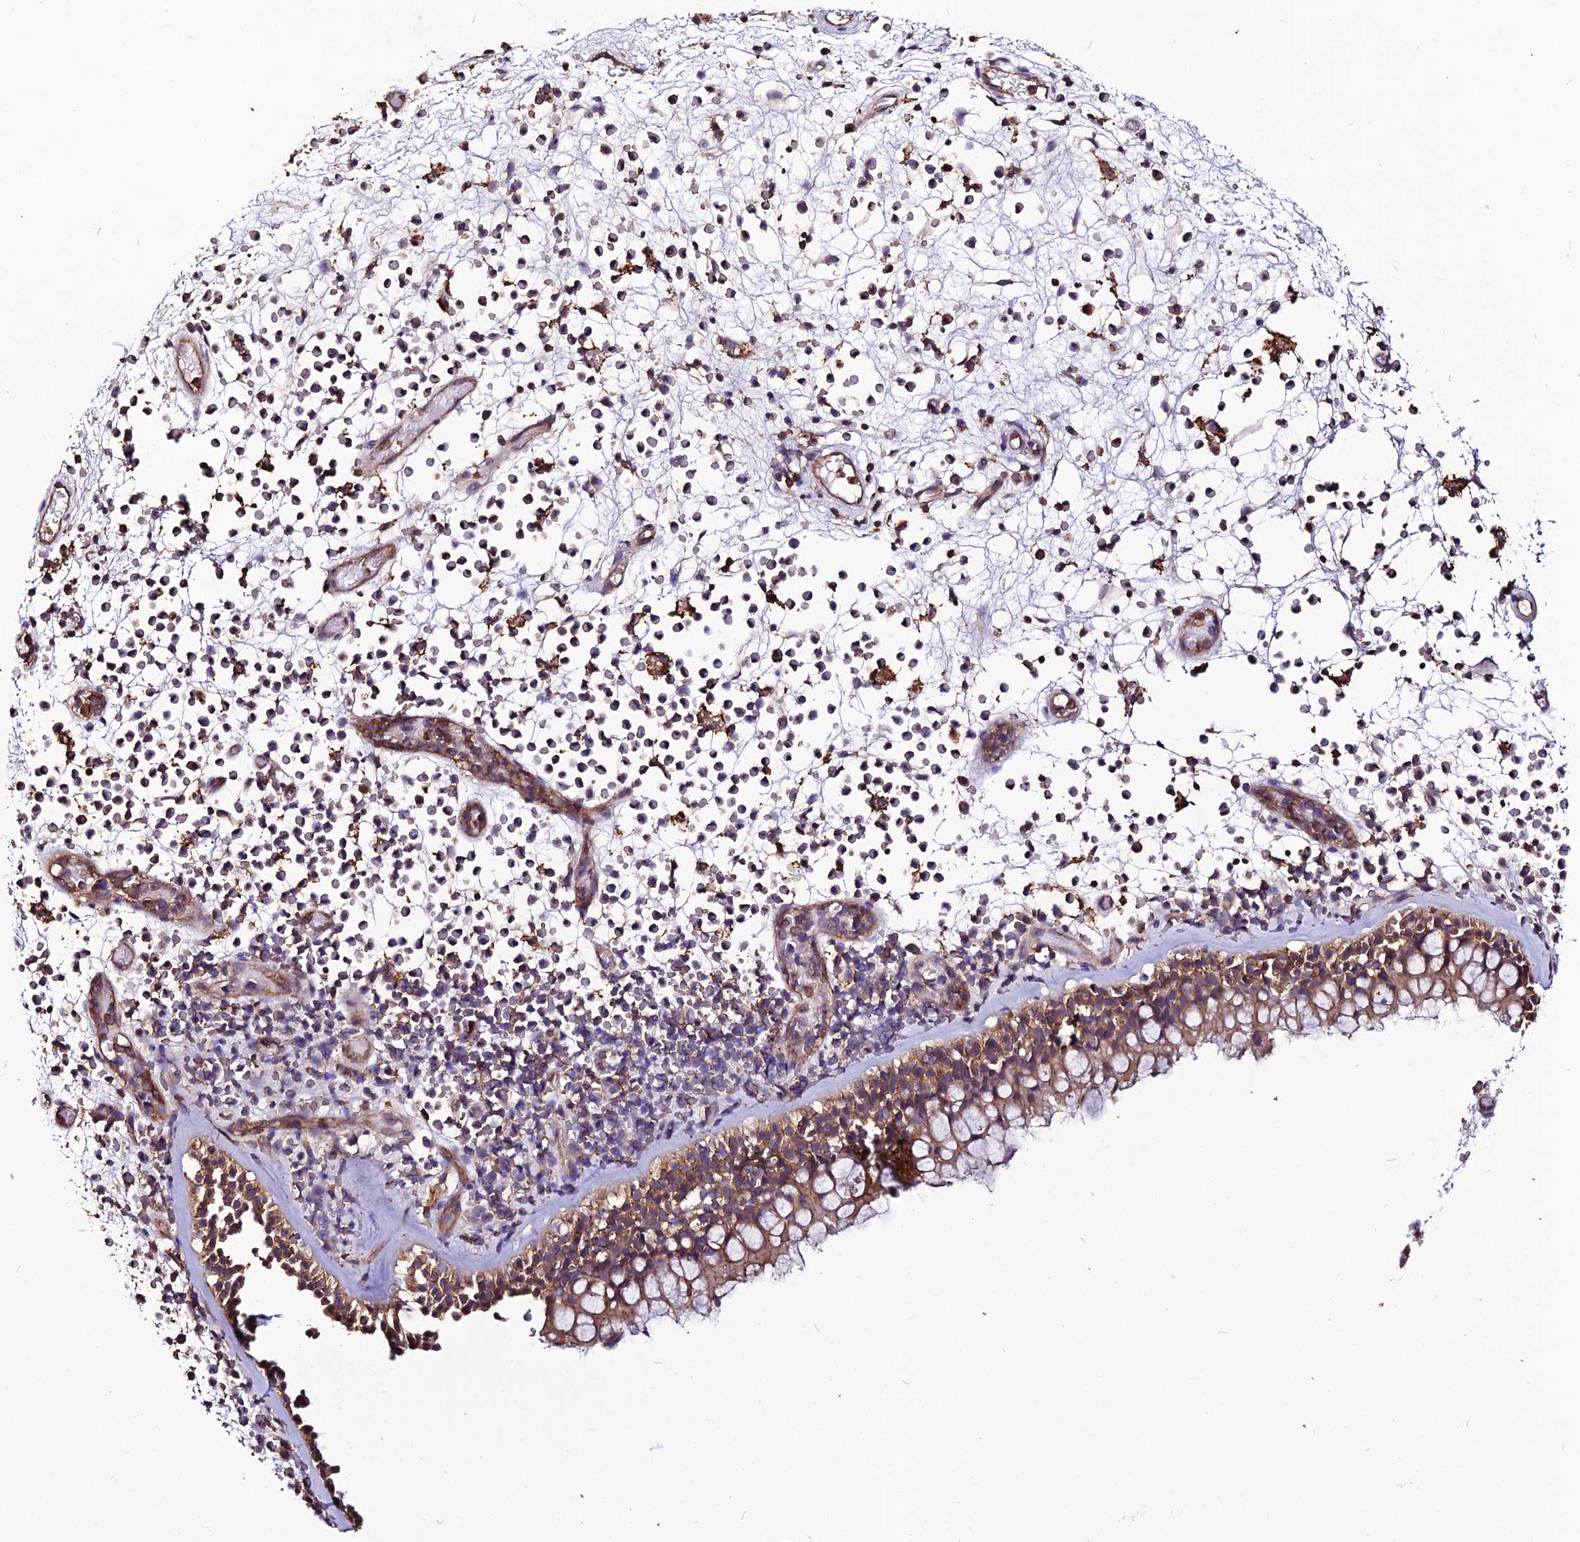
{"staining": {"intensity": "moderate", "quantity": ">75%", "location": "cytoplasmic/membranous"}, "tissue": "nasopharynx", "cell_type": "Respiratory epithelial cells", "image_type": "normal", "snomed": [{"axis": "morphology", "description": "Normal tissue, NOS"}, {"axis": "morphology", "description": "Inflammation, NOS"}, {"axis": "morphology", "description": "Malignant melanoma, Metastatic site"}, {"axis": "topography", "description": "Nasopharynx"}], "caption": "Moderate cytoplasmic/membranous staining for a protein is identified in approximately >75% of respiratory epithelial cells of unremarkable nasopharynx using immunohistochemistry.", "gene": "USP17L10", "patient": {"sex": "male", "age": 70}}